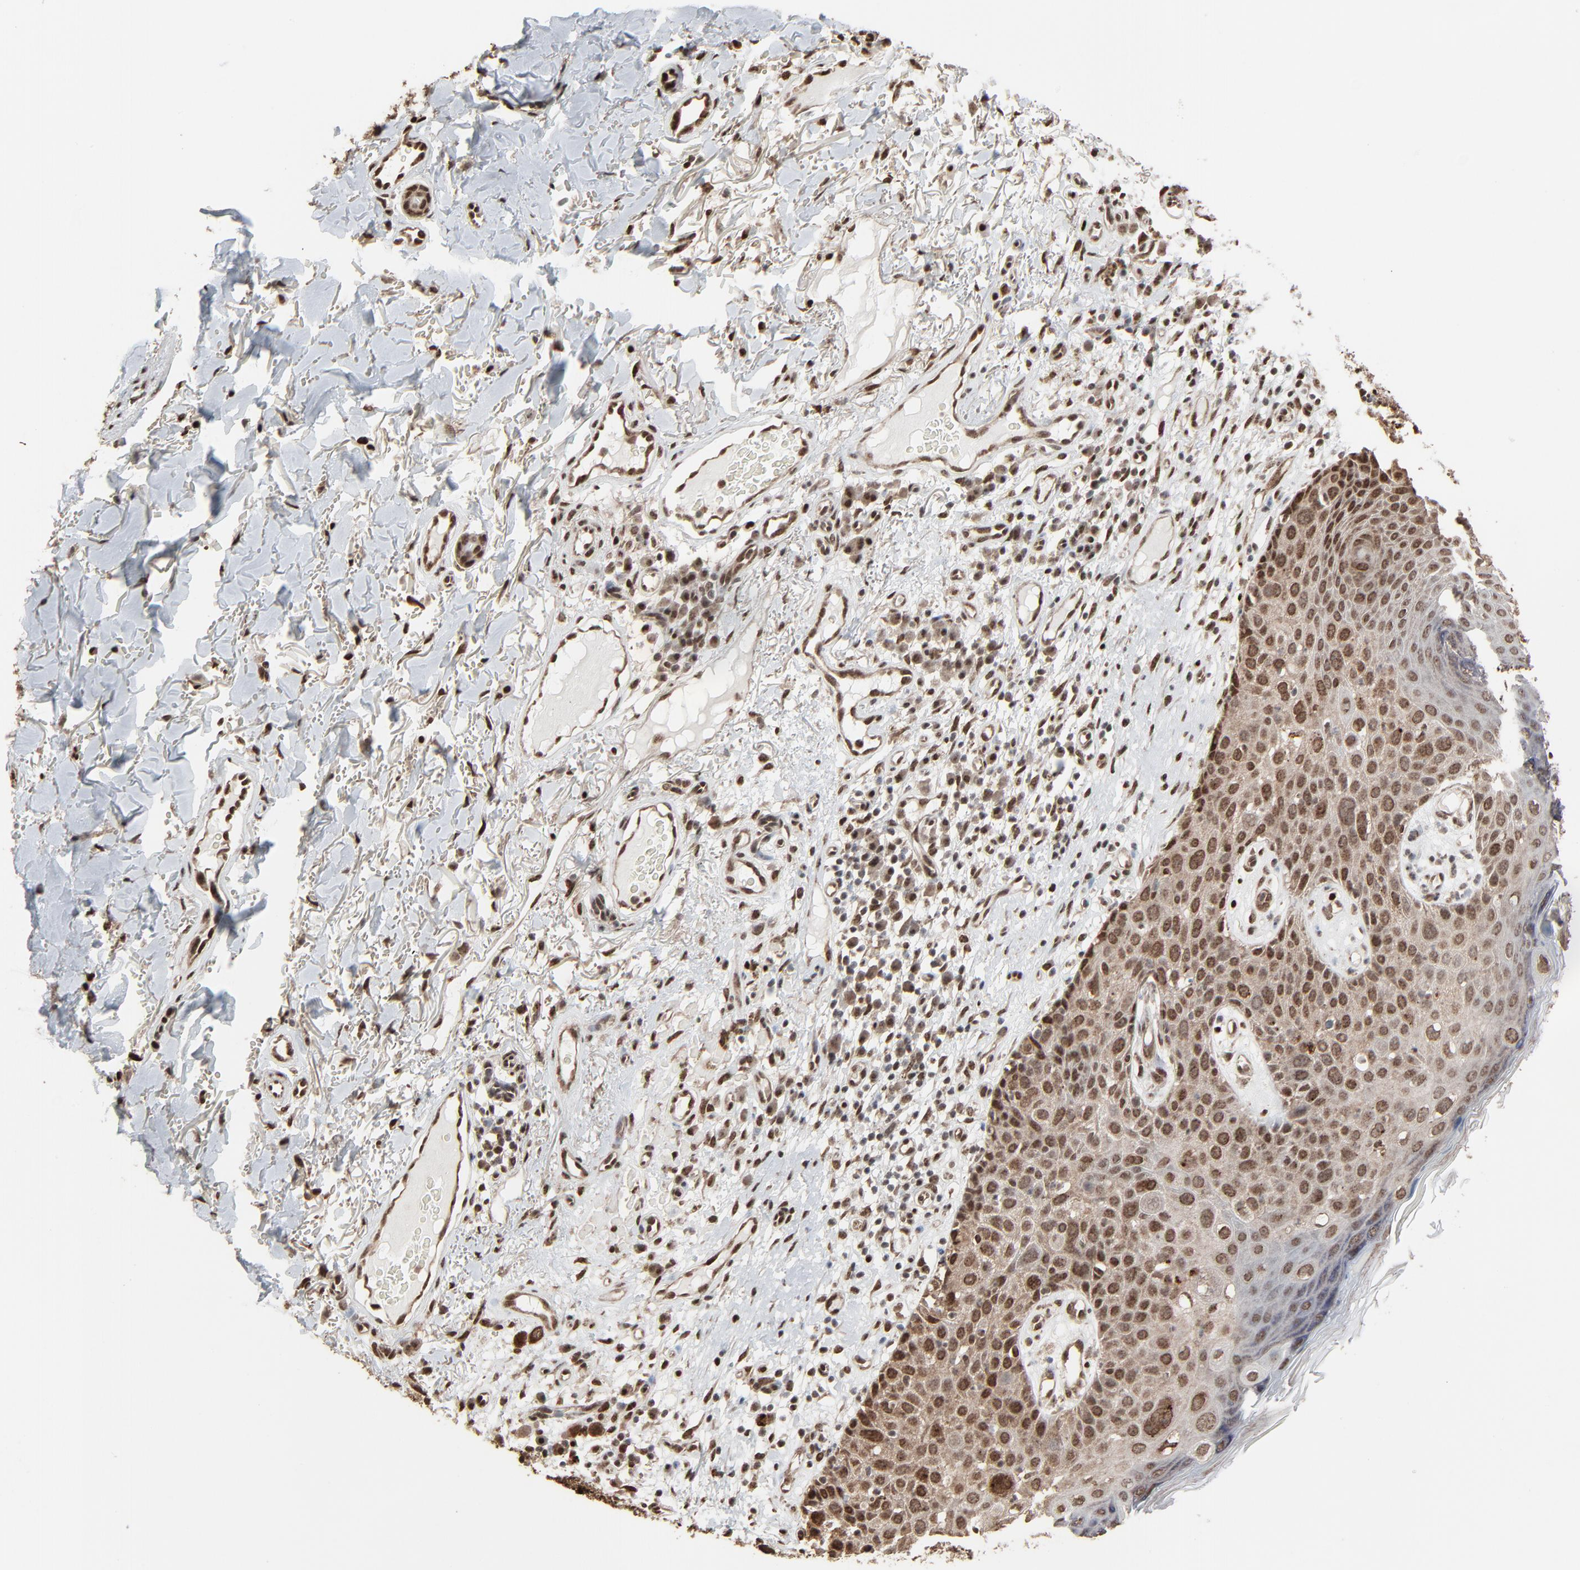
{"staining": {"intensity": "moderate", "quantity": ">75%", "location": "cytoplasmic/membranous,nuclear"}, "tissue": "skin cancer", "cell_type": "Tumor cells", "image_type": "cancer", "snomed": [{"axis": "morphology", "description": "Squamous cell carcinoma, NOS"}, {"axis": "topography", "description": "Skin"}], "caption": "The immunohistochemical stain labels moderate cytoplasmic/membranous and nuclear staining in tumor cells of skin cancer (squamous cell carcinoma) tissue.", "gene": "MEIS2", "patient": {"sex": "male", "age": 87}}